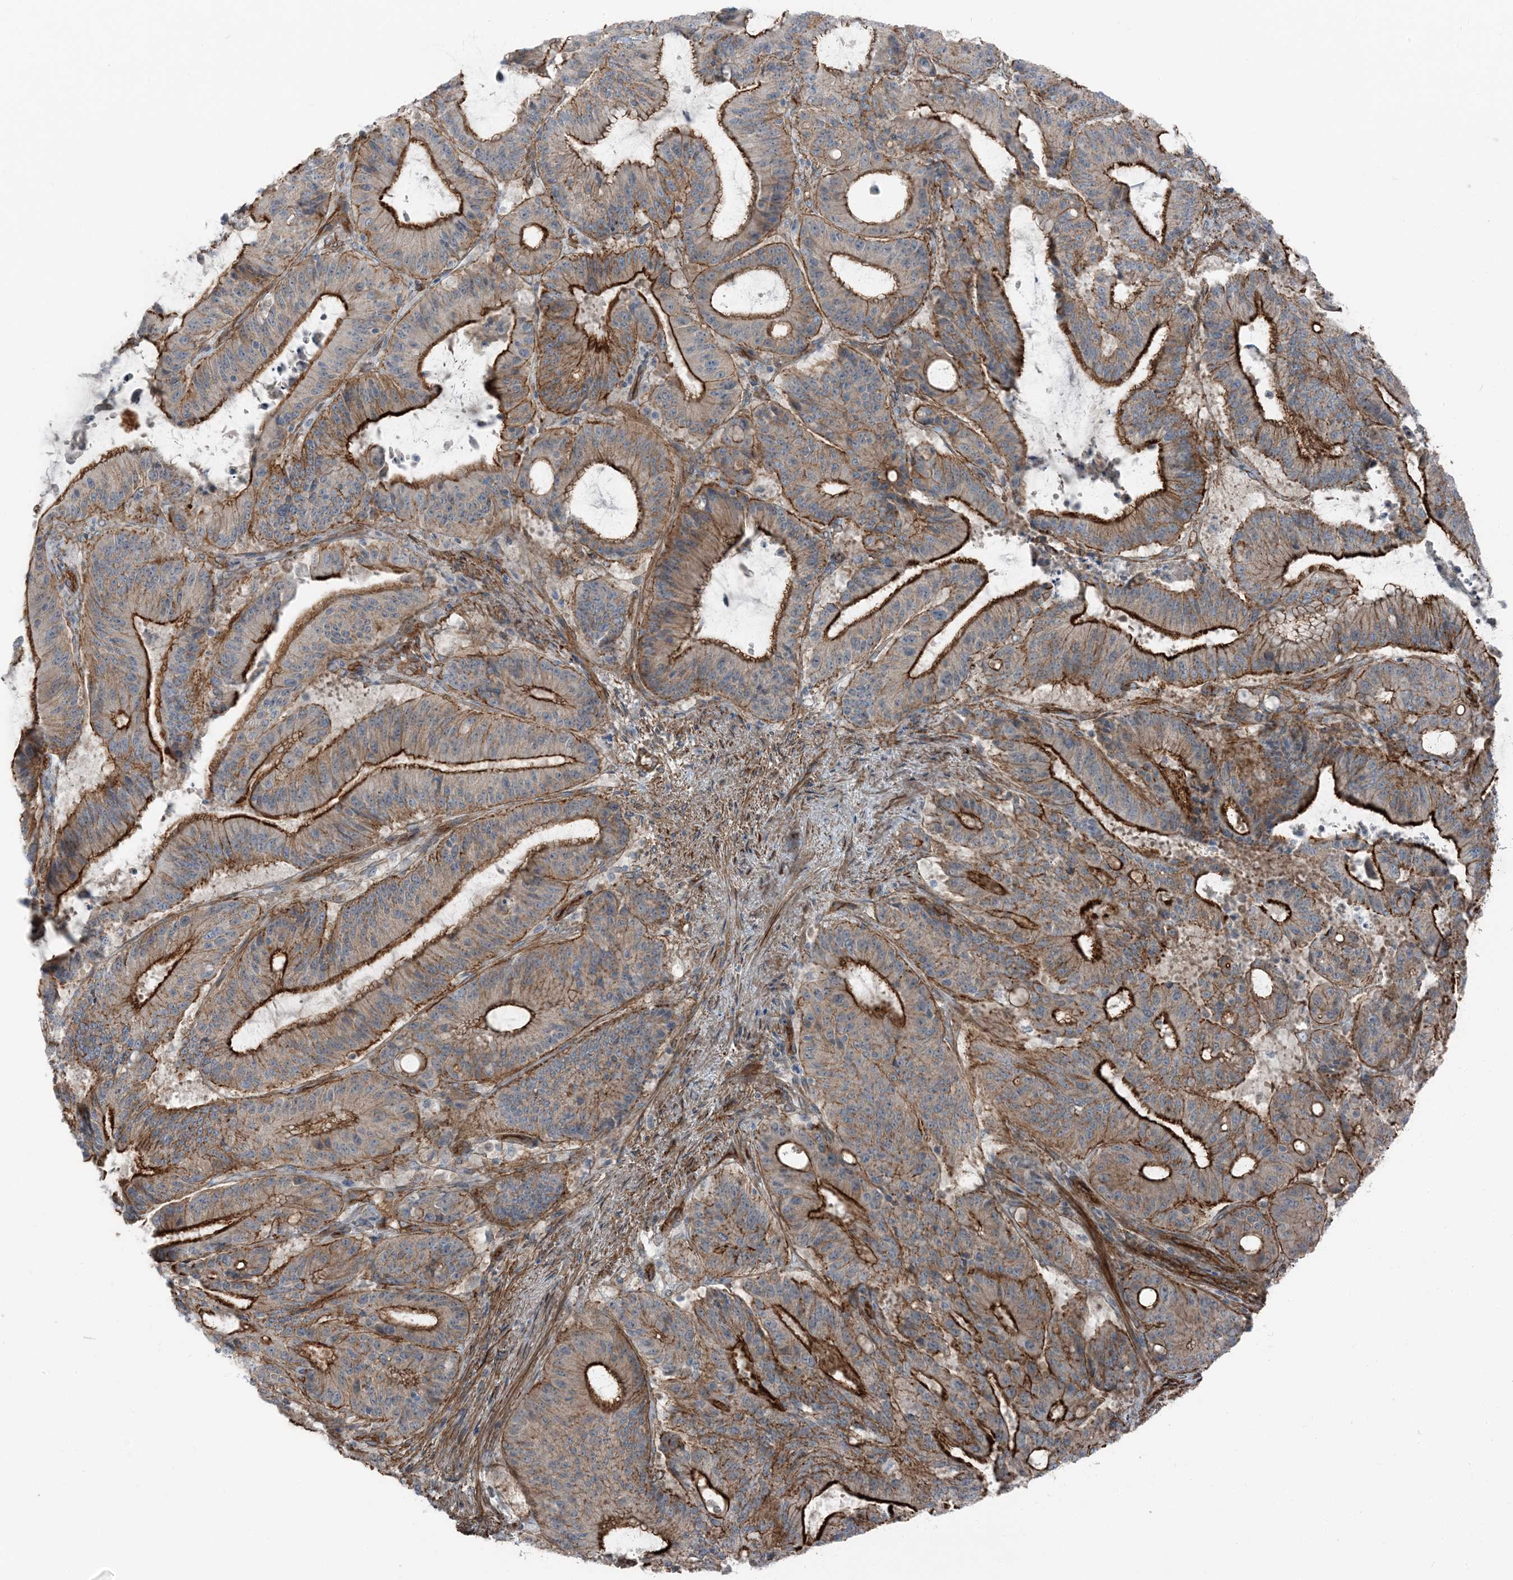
{"staining": {"intensity": "strong", "quantity": ">75%", "location": "cytoplasmic/membranous"}, "tissue": "liver cancer", "cell_type": "Tumor cells", "image_type": "cancer", "snomed": [{"axis": "morphology", "description": "Normal tissue, NOS"}, {"axis": "morphology", "description": "Cholangiocarcinoma"}, {"axis": "topography", "description": "Liver"}, {"axis": "topography", "description": "Peripheral nerve tissue"}], "caption": "Liver cholangiocarcinoma stained with a protein marker reveals strong staining in tumor cells.", "gene": "ZFP90", "patient": {"sex": "female", "age": 73}}